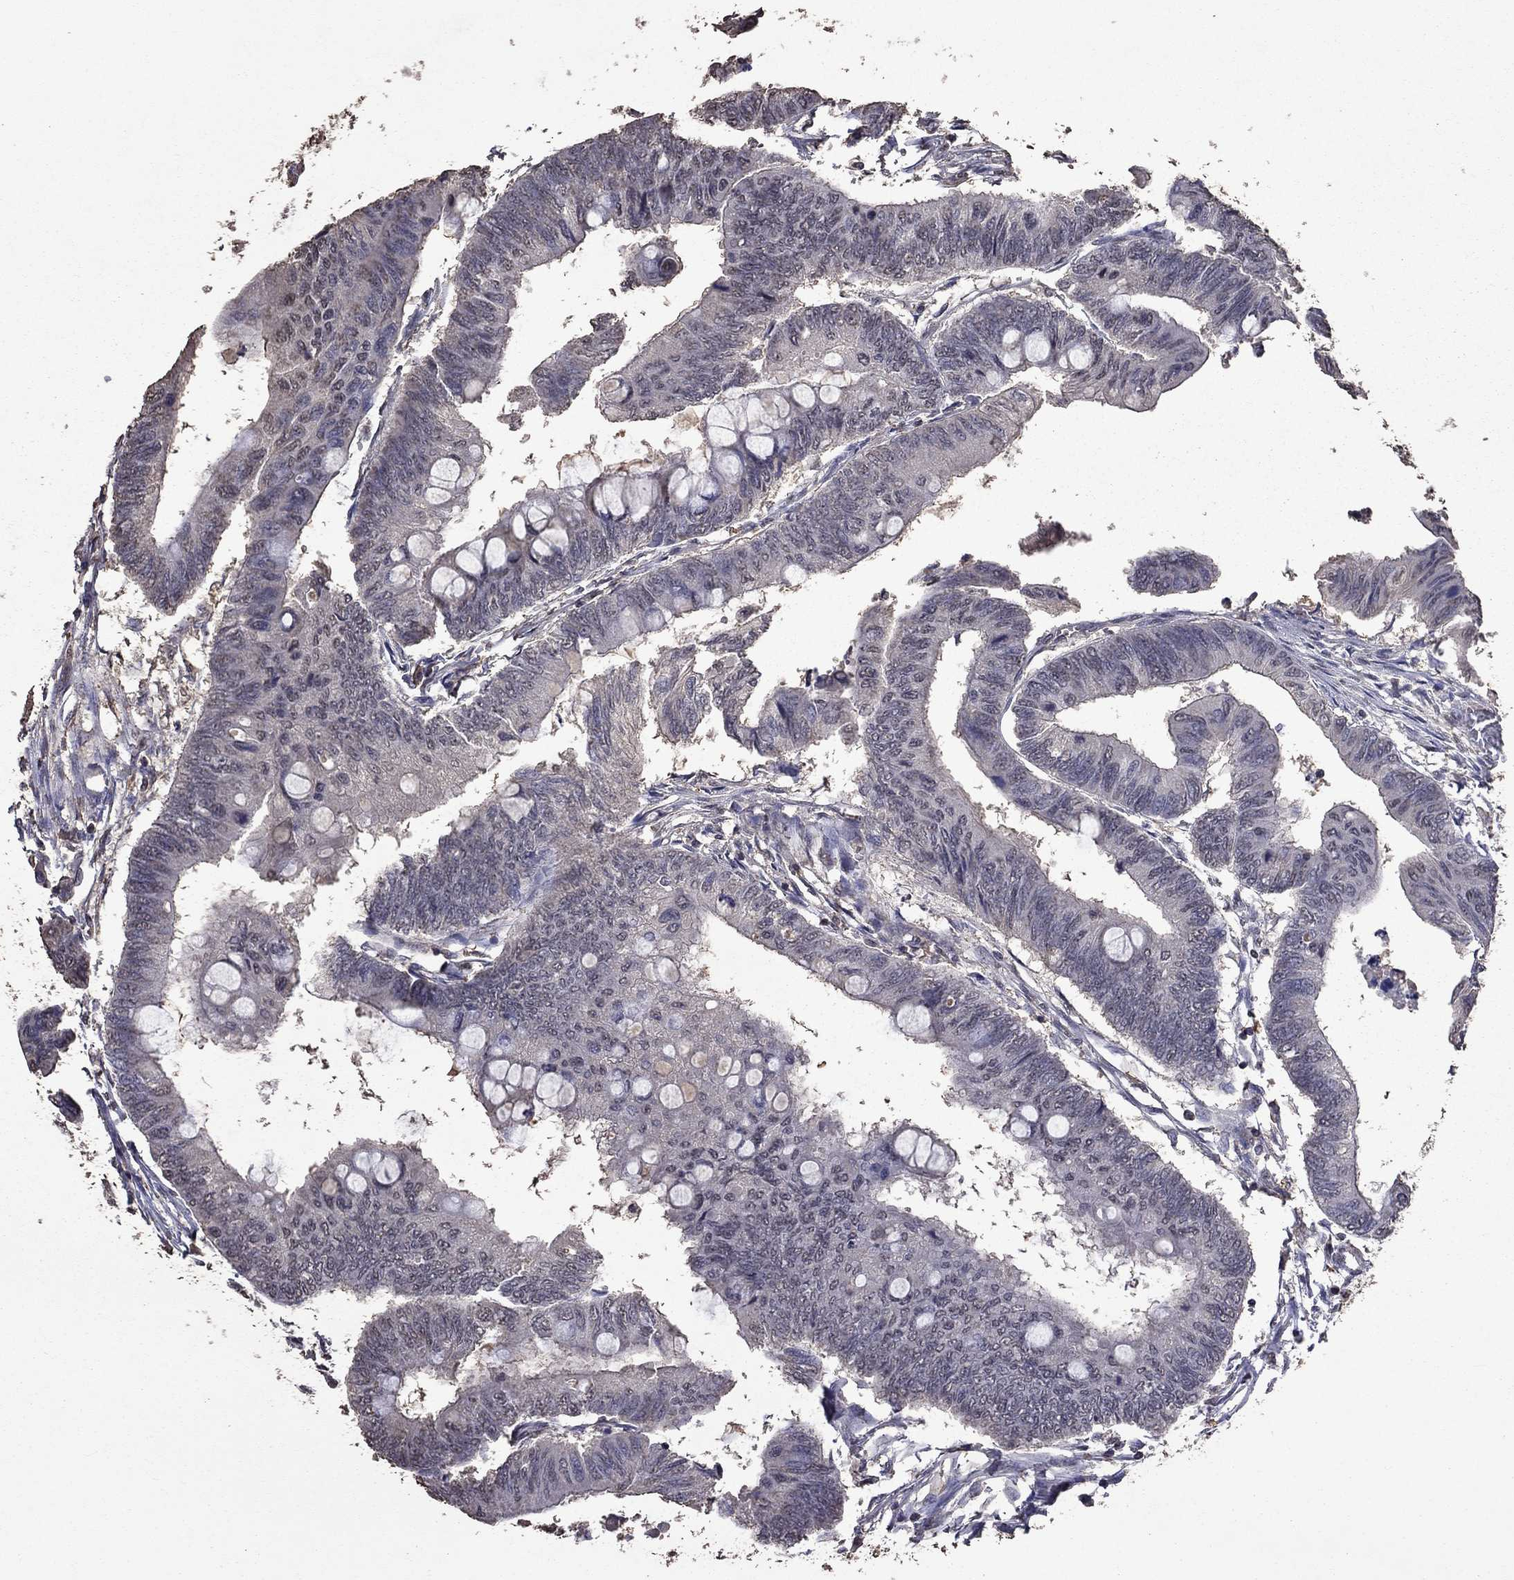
{"staining": {"intensity": "negative", "quantity": "none", "location": "none"}, "tissue": "colorectal cancer", "cell_type": "Tumor cells", "image_type": "cancer", "snomed": [{"axis": "morphology", "description": "Normal tissue, NOS"}, {"axis": "morphology", "description": "Adenocarcinoma, NOS"}, {"axis": "topography", "description": "Rectum"}, {"axis": "topography", "description": "Peripheral nerve tissue"}], "caption": "Adenocarcinoma (colorectal) was stained to show a protein in brown. There is no significant positivity in tumor cells.", "gene": "SERPINA5", "patient": {"sex": "male", "age": 92}}